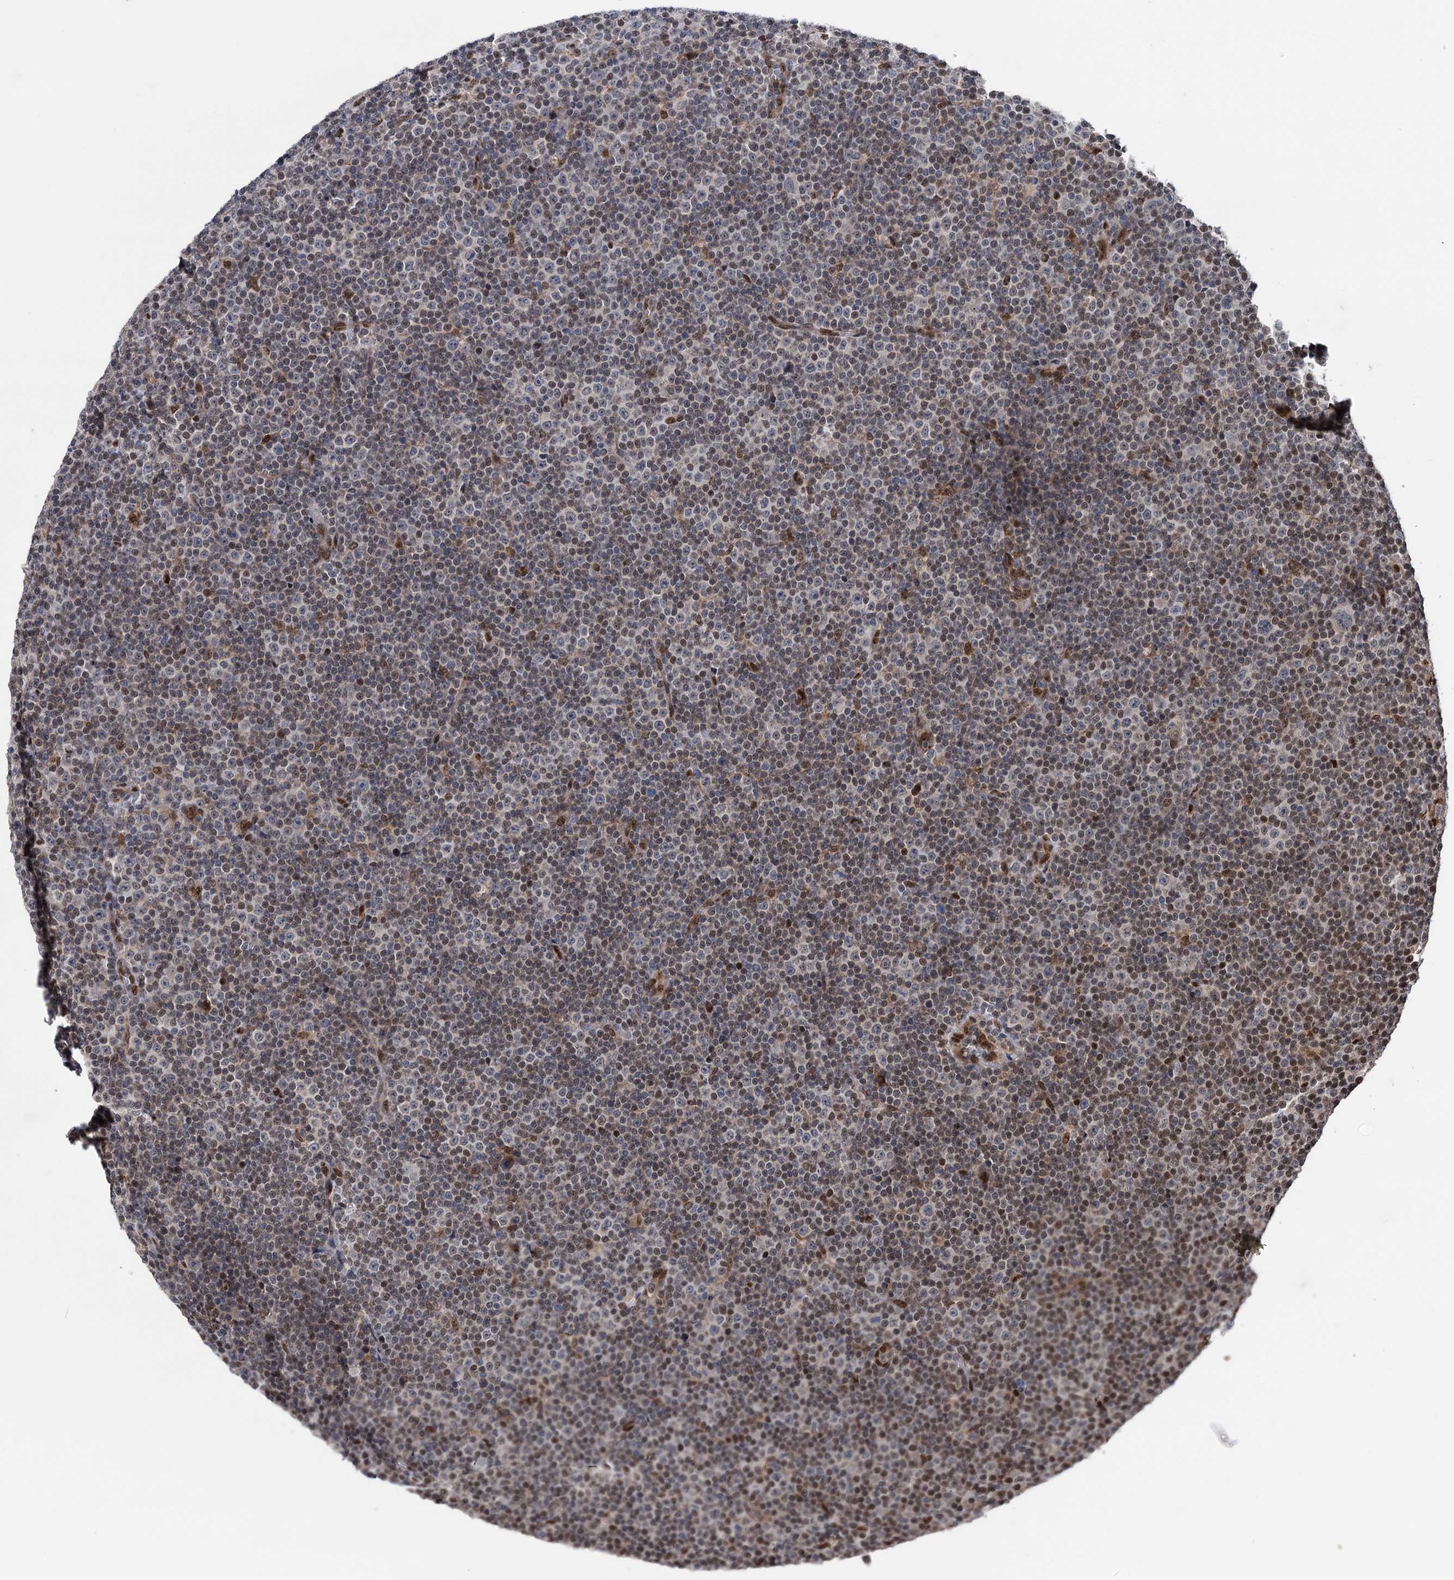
{"staining": {"intensity": "weak", "quantity": "25%-75%", "location": "nuclear"}, "tissue": "lymphoma", "cell_type": "Tumor cells", "image_type": "cancer", "snomed": [{"axis": "morphology", "description": "Malignant lymphoma, non-Hodgkin's type, Low grade"}, {"axis": "topography", "description": "Lymph node"}], "caption": "A brown stain highlights weak nuclear positivity of a protein in lymphoma tumor cells.", "gene": "MESD", "patient": {"sex": "female", "age": 67}}